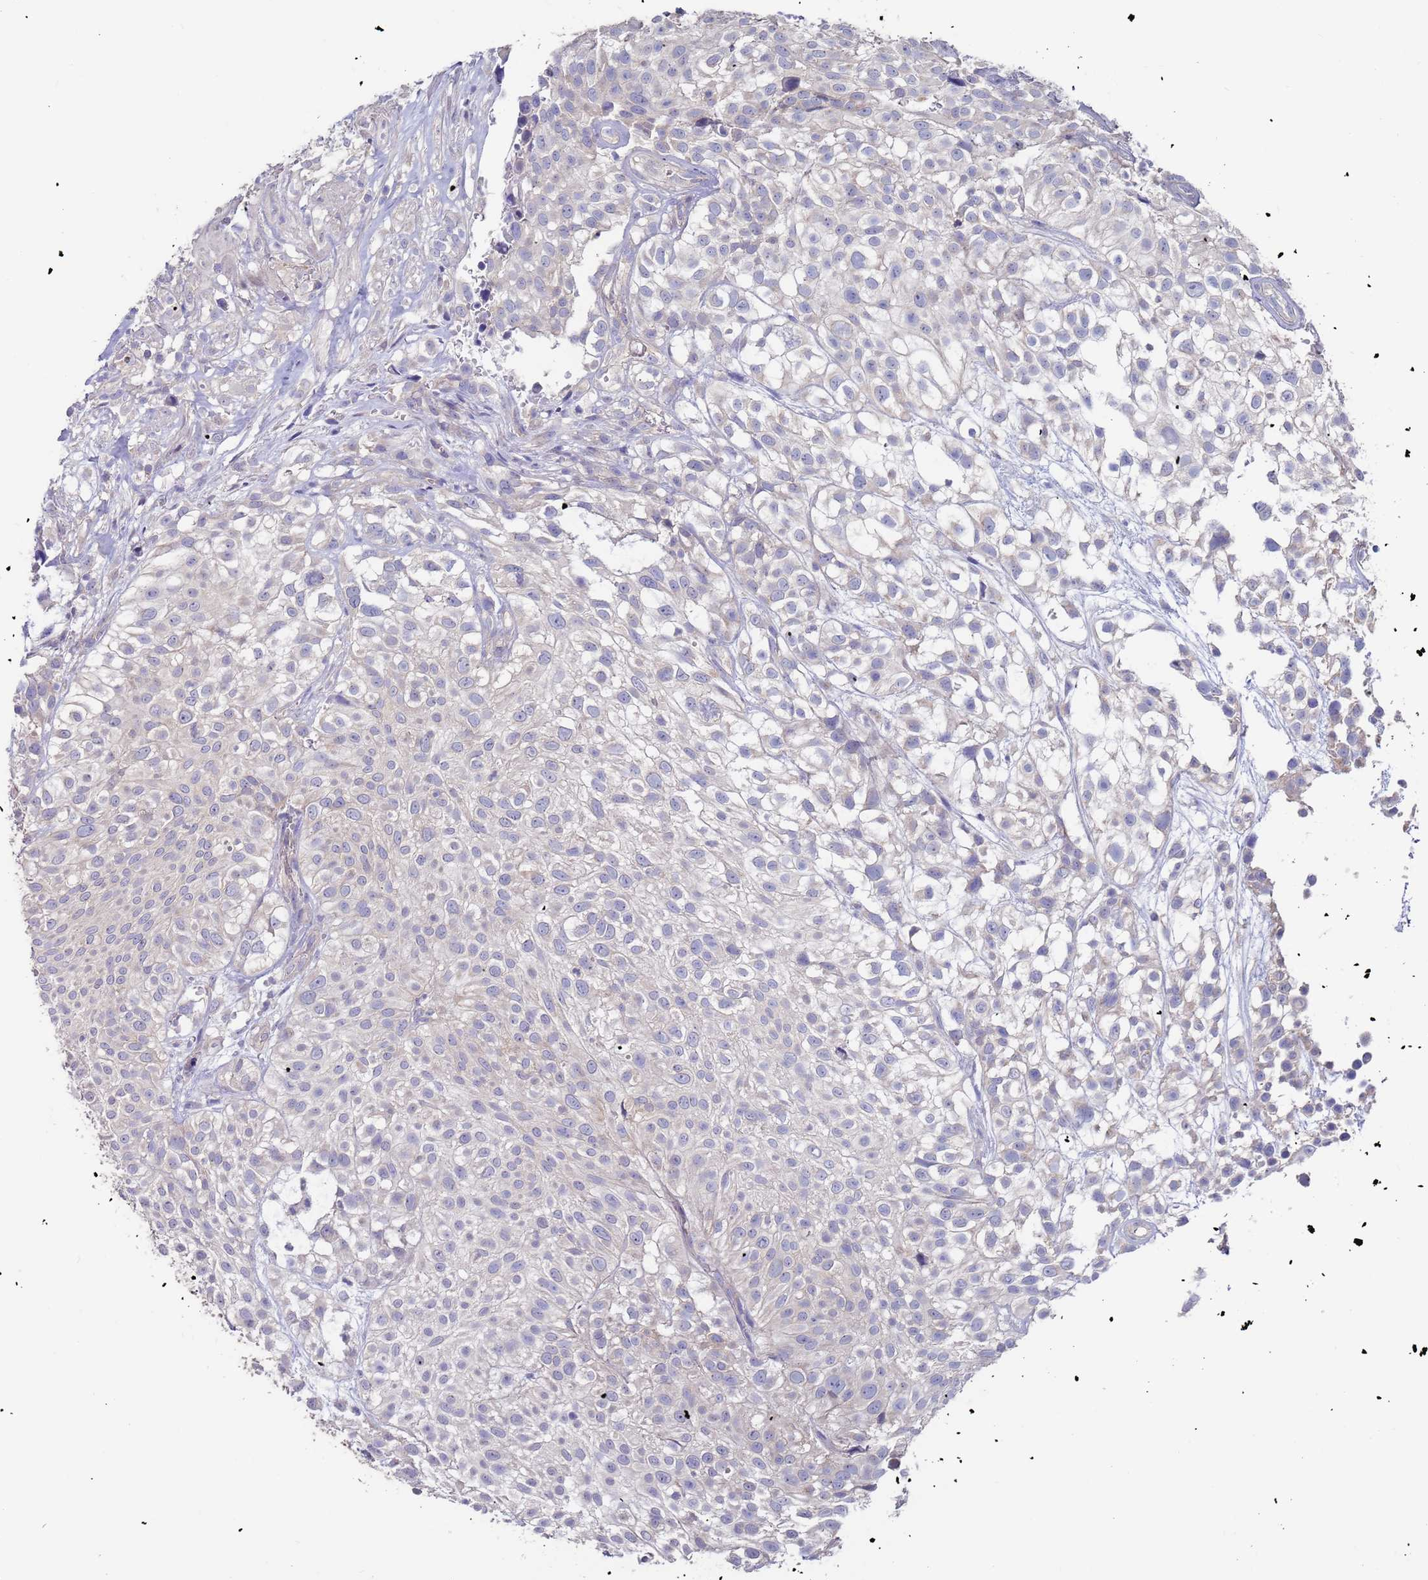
{"staining": {"intensity": "negative", "quantity": "none", "location": "none"}, "tissue": "urothelial cancer", "cell_type": "Tumor cells", "image_type": "cancer", "snomed": [{"axis": "morphology", "description": "Urothelial carcinoma, High grade"}, {"axis": "topography", "description": "Urinary bladder"}], "caption": "Tumor cells show no significant expression in urothelial carcinoma (high-grade).", "gene": "KRTCAP3", "patient": {"sex": "male", "age": 56}}